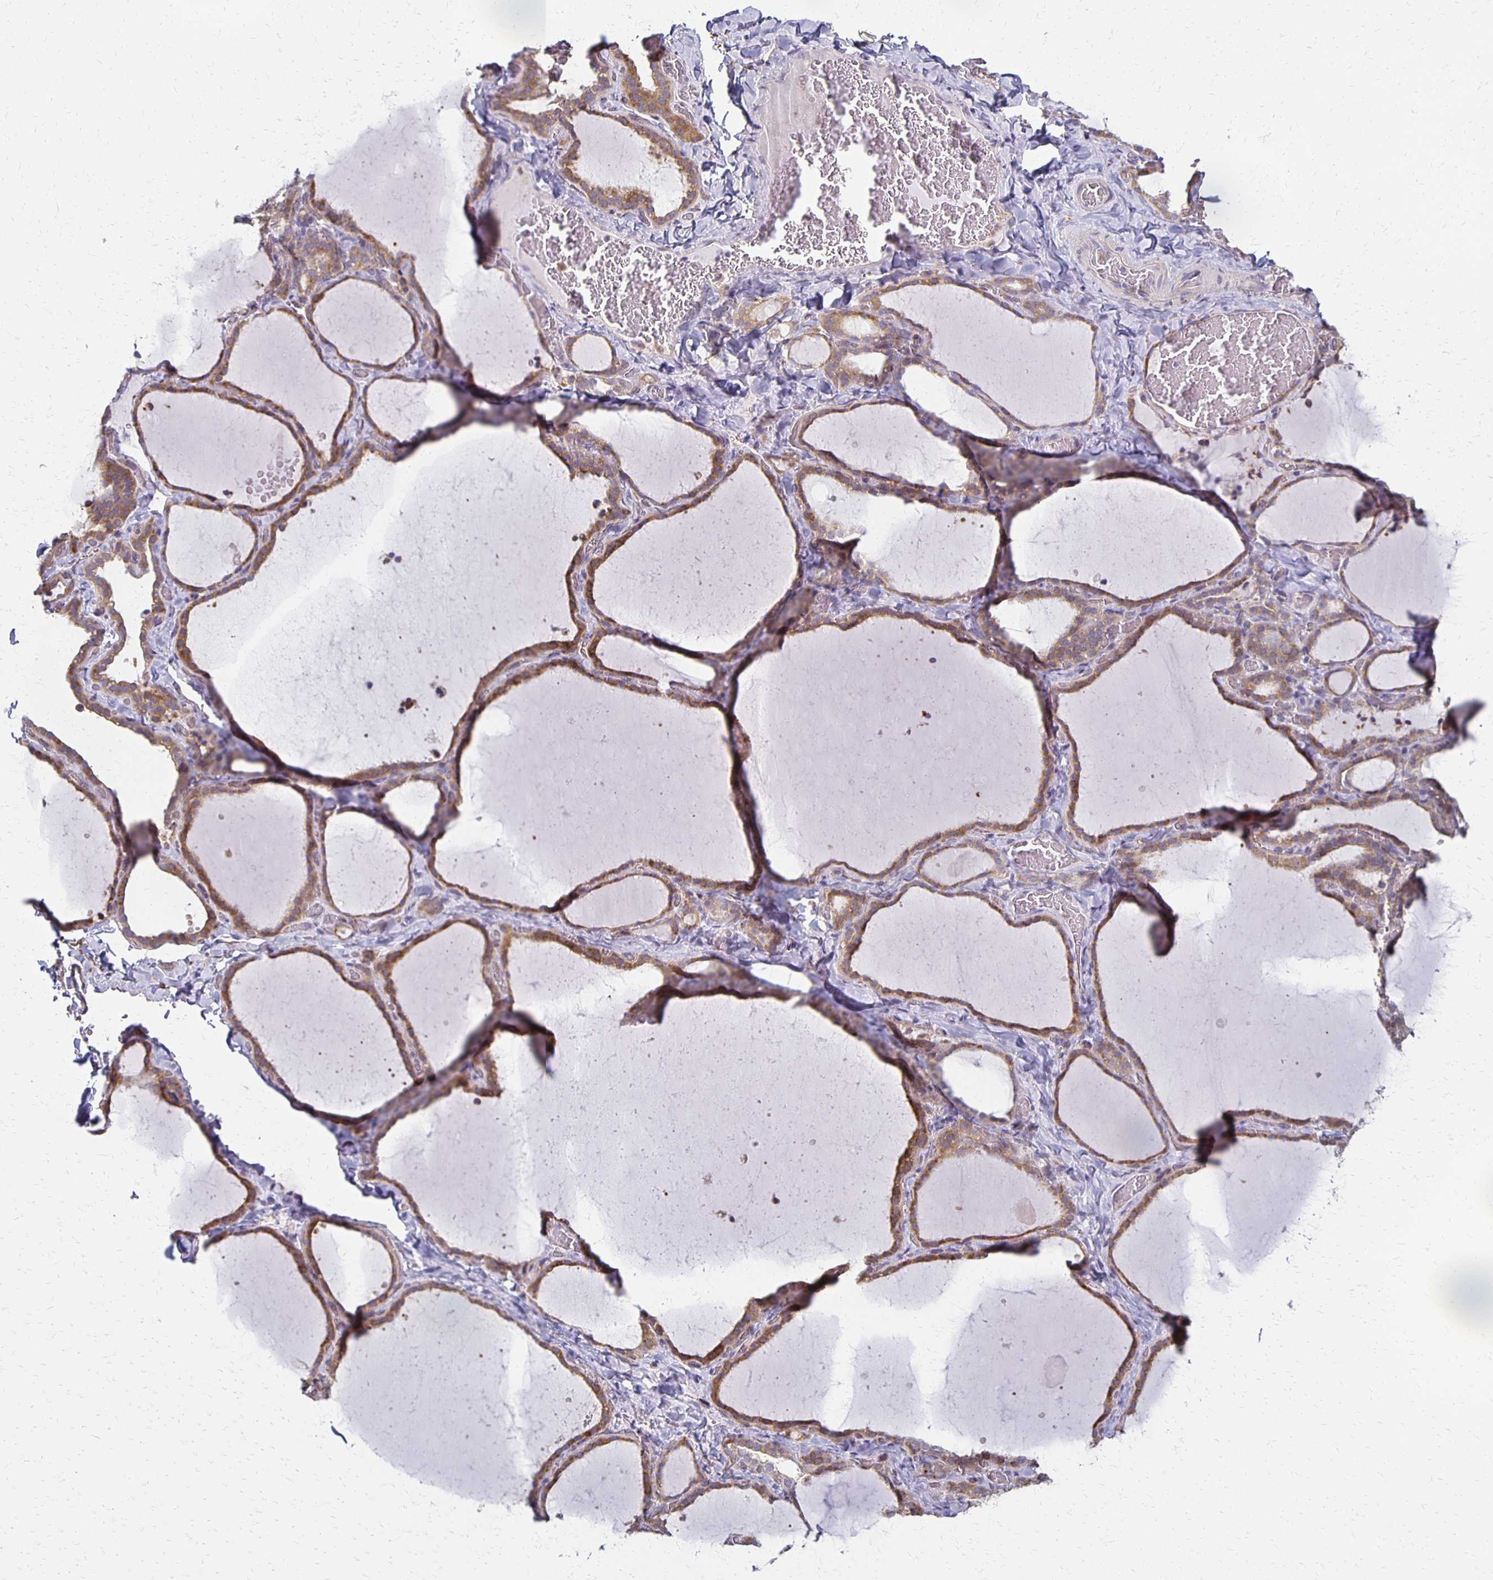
{"staining": {"intensity": "moderate", "quantity": ">75%", "location": "cytoplasmic/membranous"}, "tissue": "thyroid gland", "cell_type": "Glandular cells", "image_type": "normal", "snomed": [{"axis": "morphology", "description": "Normal tissue, NOS"}, {"axis": "topography", "description": "Thyroid gland"}], "caption": "Glandular cells demonstrate medium levels of moderate cytoplasmic/membranous staining in about >75% of cells in benign human thyroid gland.", "gene": "GPX4", "patient": {"sex": "female", "age": 22}}